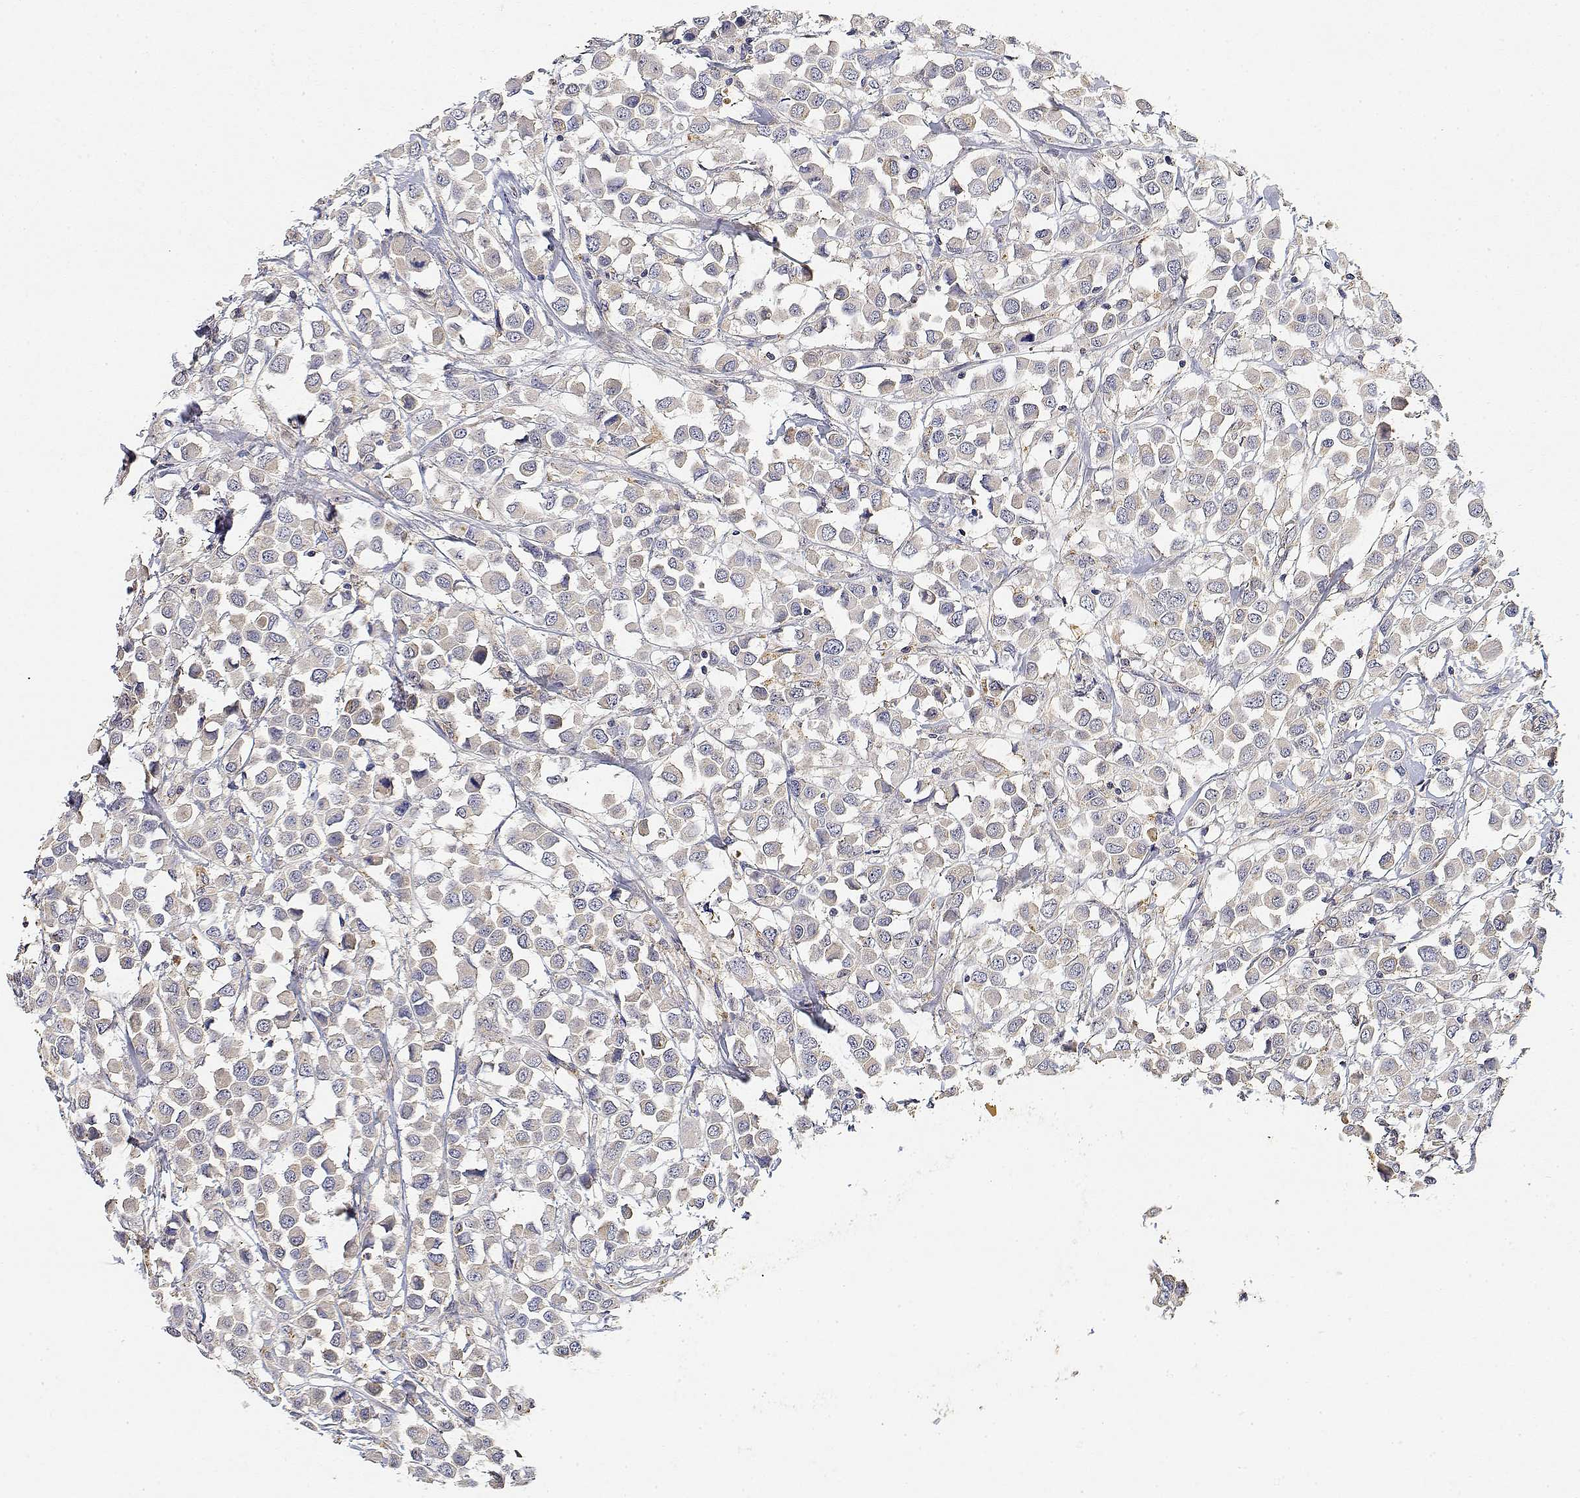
{"staining": {"intensity": "weak", "quantity": "<25%", "location": "cytoplasmic/membranous"}, "tissue": "breast cancer", "cell_type": "Tumor cells", "image_type": "cancer", "snomed": [{"axis": "morphology", "description": "Duct carcinoma"}, {"axis": "topography", "description": "Breast"}], "caption": "There is no significant expression in tumor cells of breast cancer (invasive ductal carcinoma).", "gene": "LONRF3", "patient": {"sex": "female", "age": 61}}